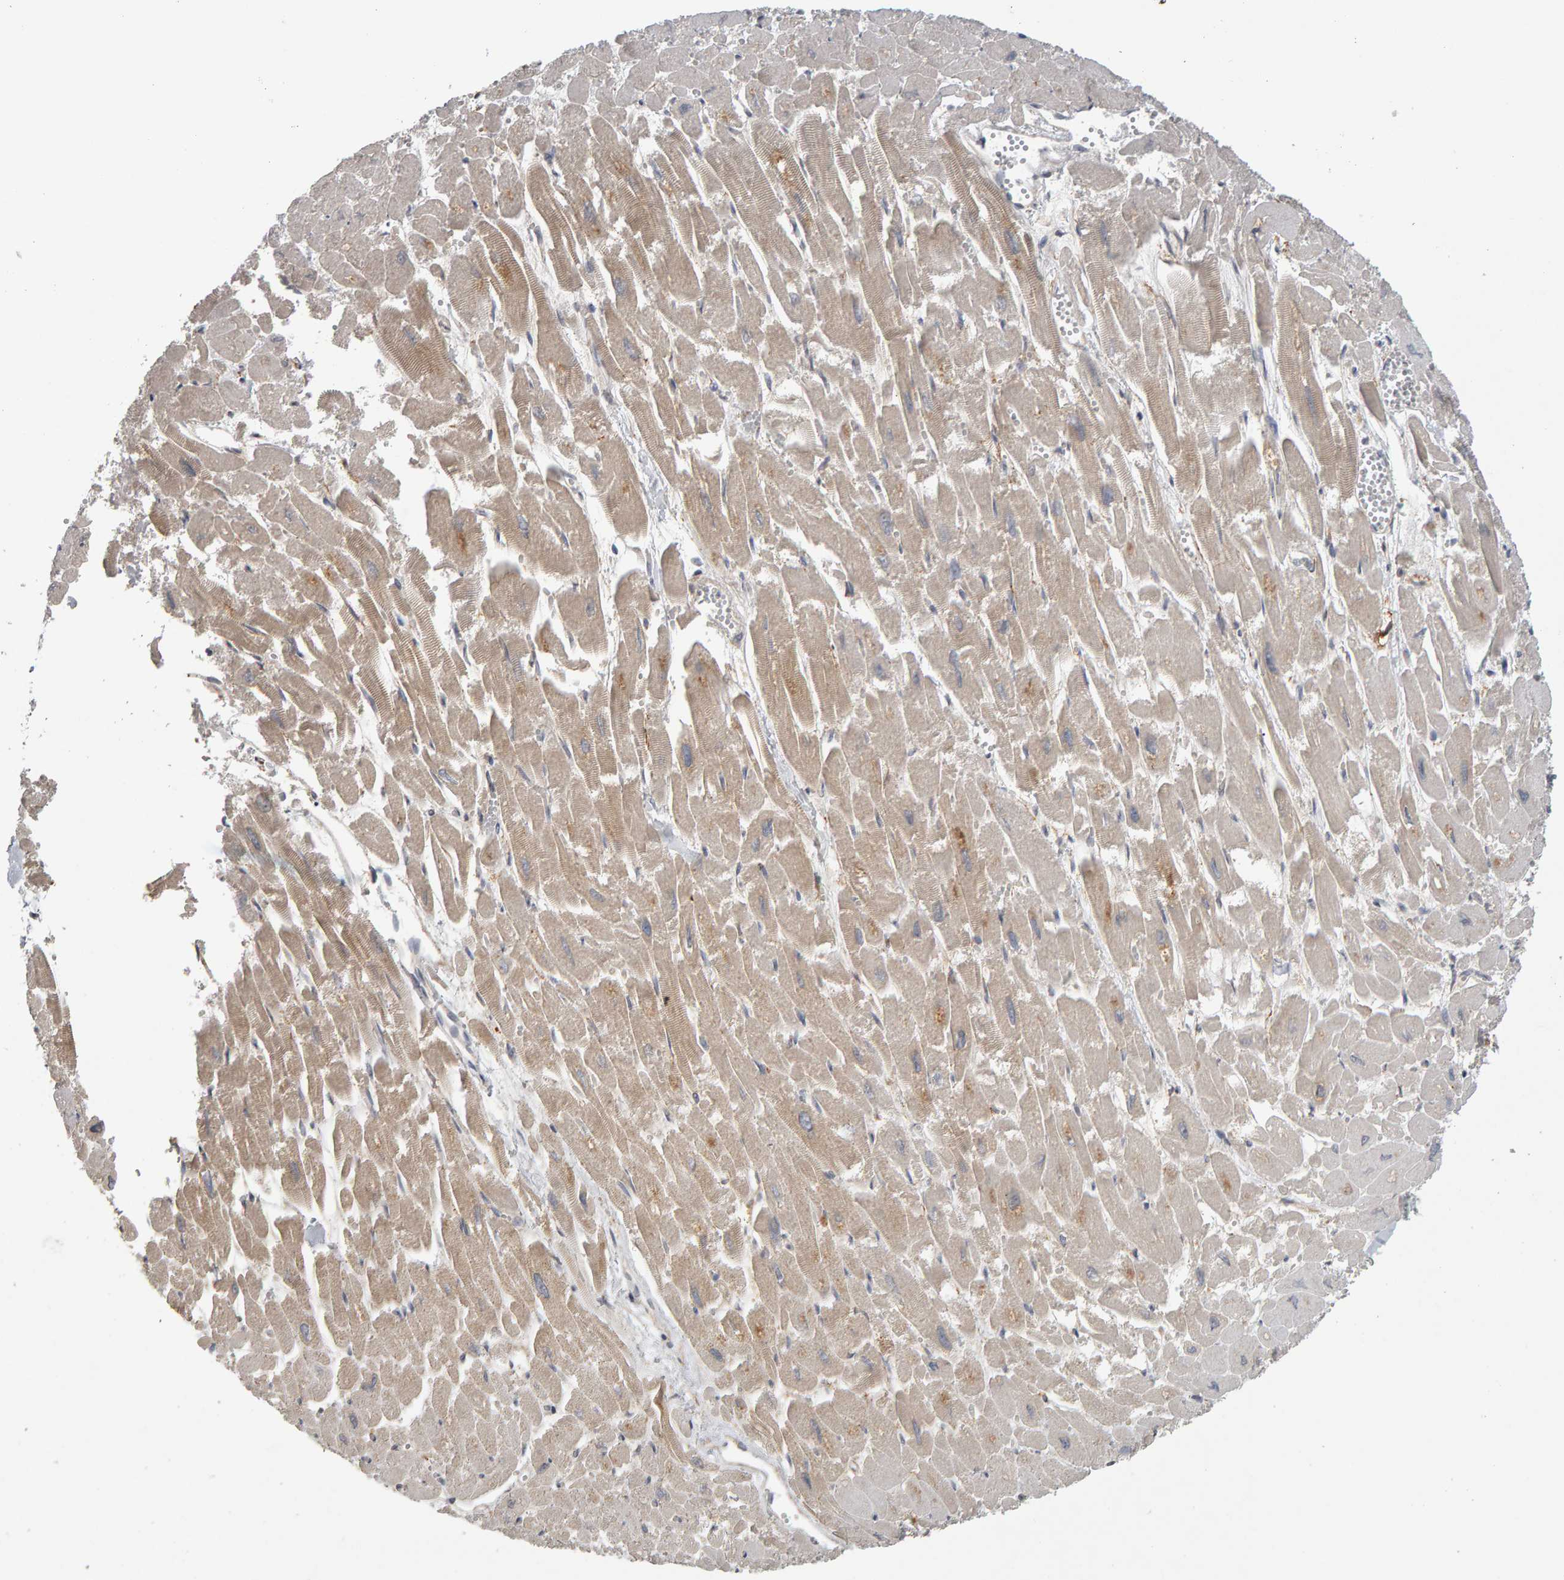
{"staining": {"intensity": "weak", "quantity": "25%-75%", "location": "cytoplasmic/membranous"}, "tissue": "heart muscle", "cell_type": "Cardiomyocytes", "image_type": "normal", "snomed": [{"axis": "morphology", "description": "Normal tissue, NOS"}, {"axis": "topography", "description": "Heart"}], "caption": "Cardiomyocytes exhibit low levels of weak cytoplasmic/membranous positivity in approximately 25%-75% of cells in benign heart muscle. (Stains: DAB in brown, nuclei in blue, Microscopy: brightfield microscopy at high magnification).", "gene": "CDCA5", "patient": {"sex": "male", "age": 54}}